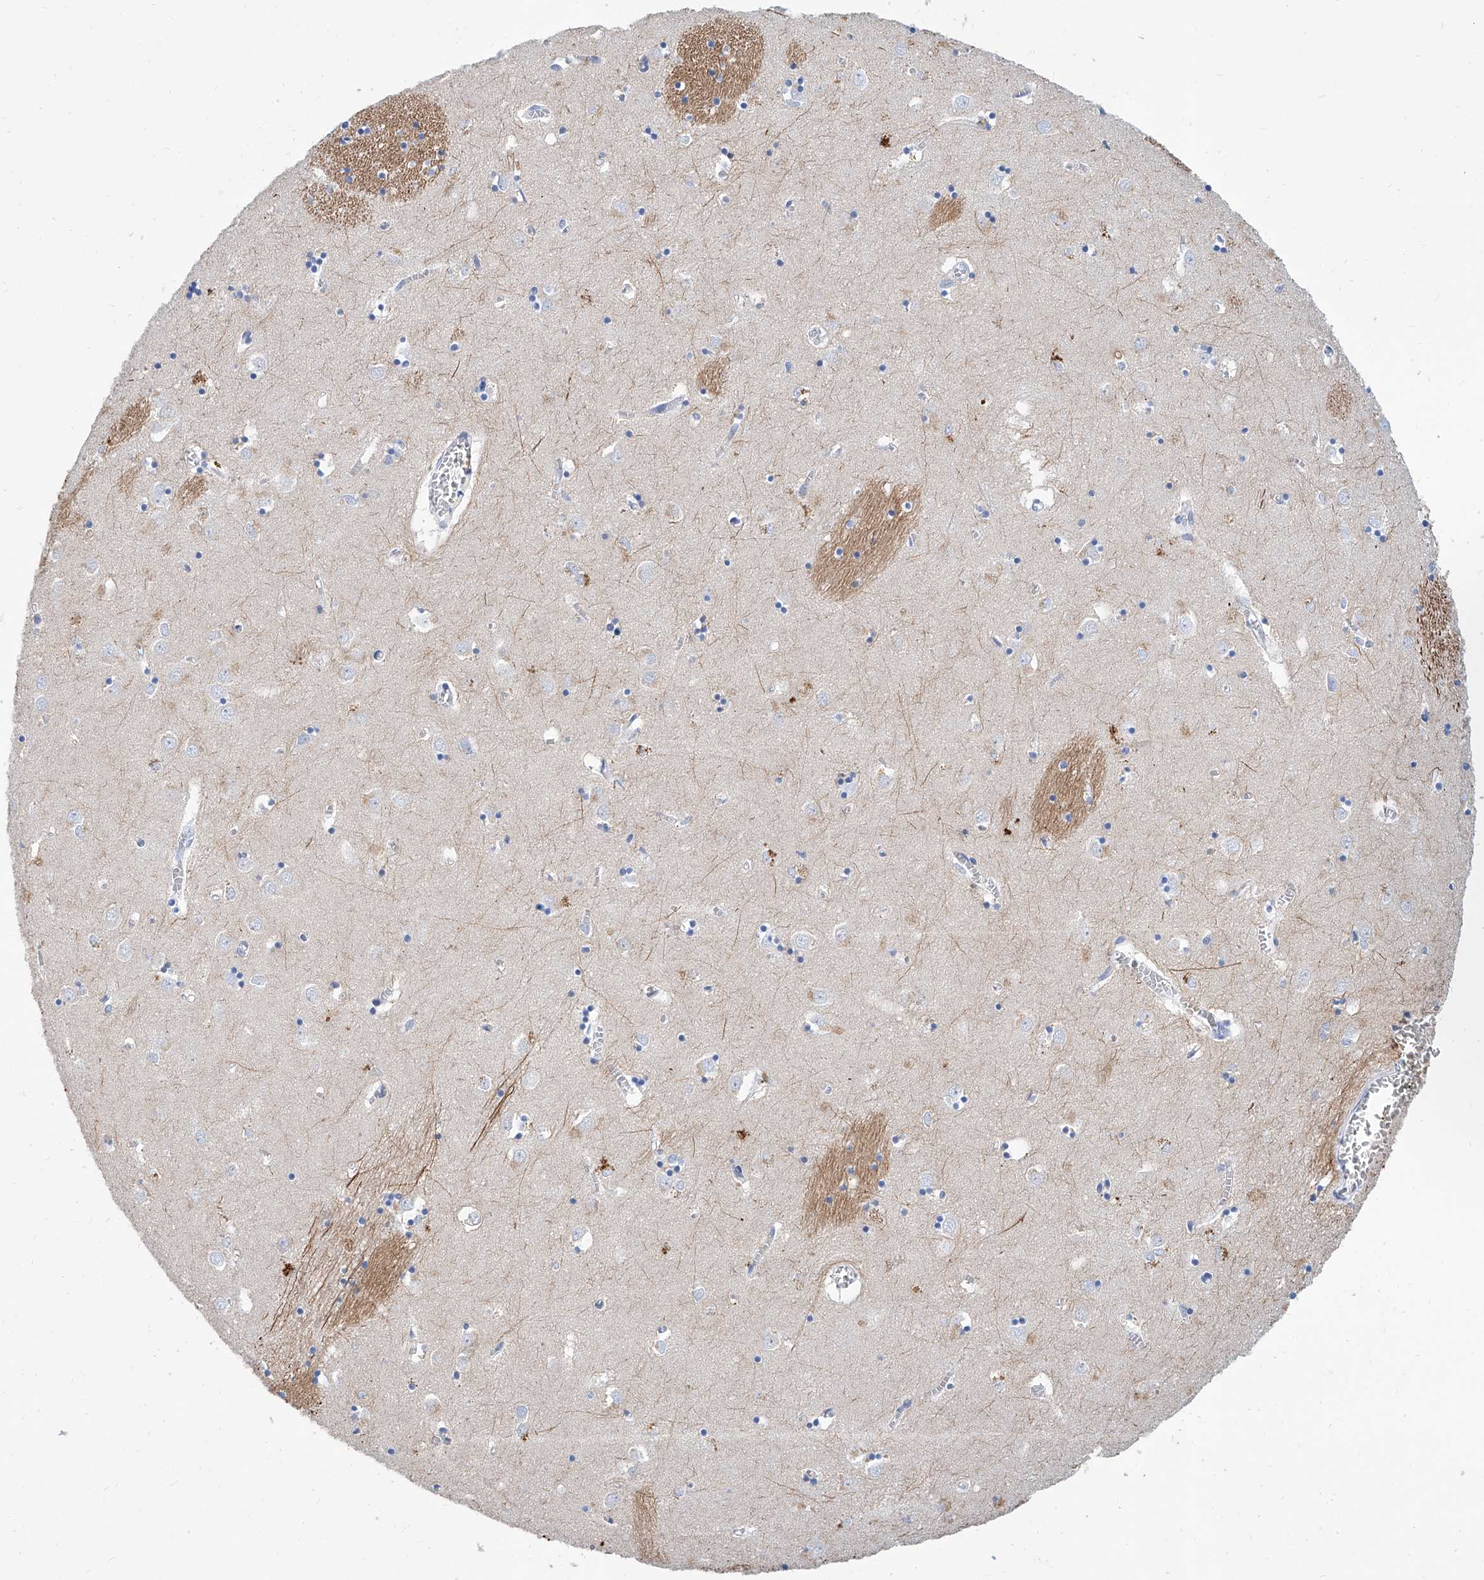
{"staining": {"intensity": "negative", "quantity": "none", "location": "none"}, "tissue": "caudate", "cell_type": "Glial cells", "image_type": "normal", "snomed": [{"axis": "morphology", "description": "Normal tissue, NOS"}, {"axis": "topography", "description": "Lateral ventricle wall"}], "caption": "The photomicrograph shows no significant positivity in glial cells of caudate.", "gene": "SLC25A29", "patient": {"sex": "male", "age": 70}}